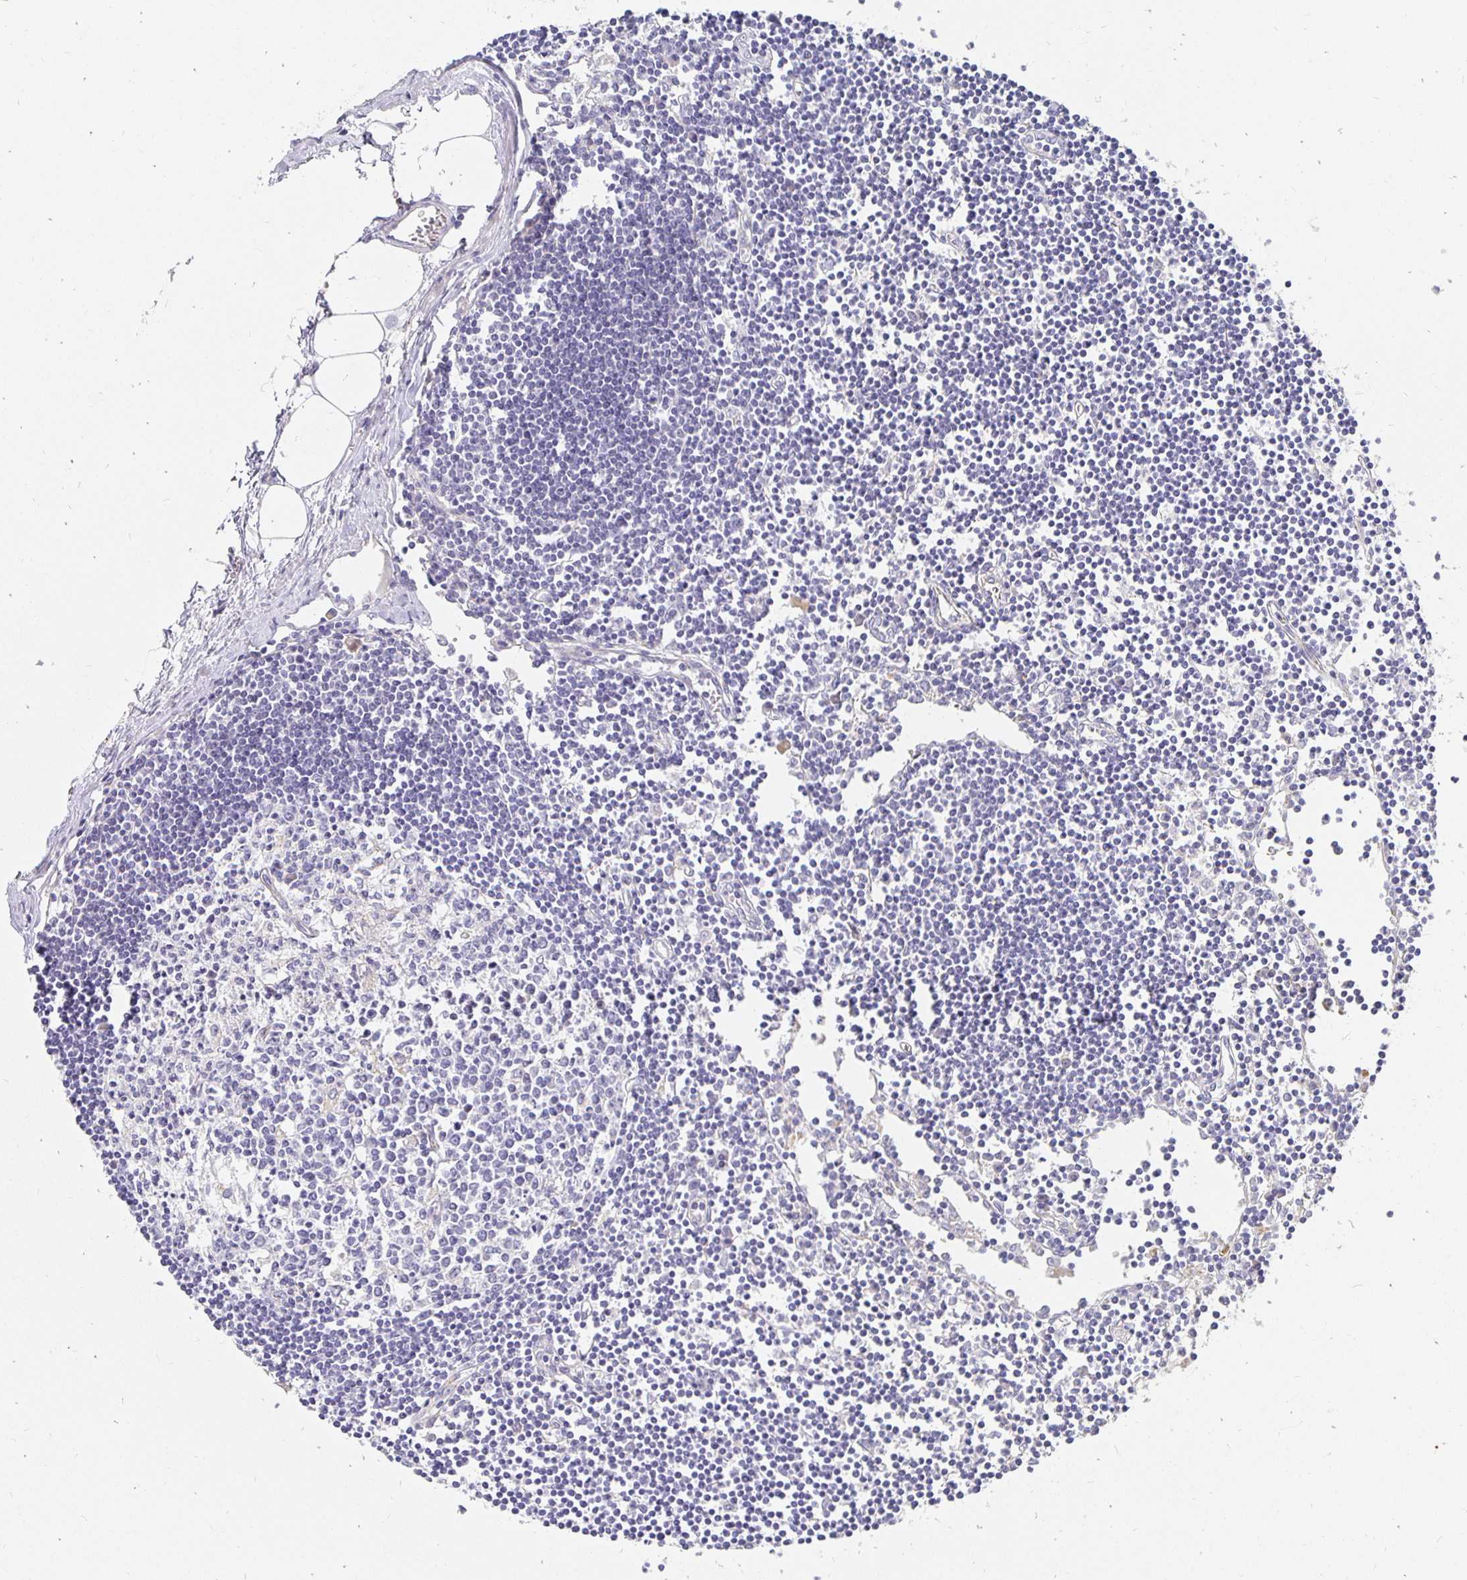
{"staining": {"intensity": "negative", "quantity": "none", "location": "none"}, "tissue": "lymph node", "cell_type": "Germinal center cells", "image_type": "normal", "snomed": [{"axis": "morphology", "description": "Normal tissue, NOS"}, {"axis": "topography", "description": "Lymph node"}], "caption": "Germinal center cells are negative for protein expression in unremarkable human lymph node.", "gene": "PLOD1", "patient": {"sex": "female", "age": 65}}